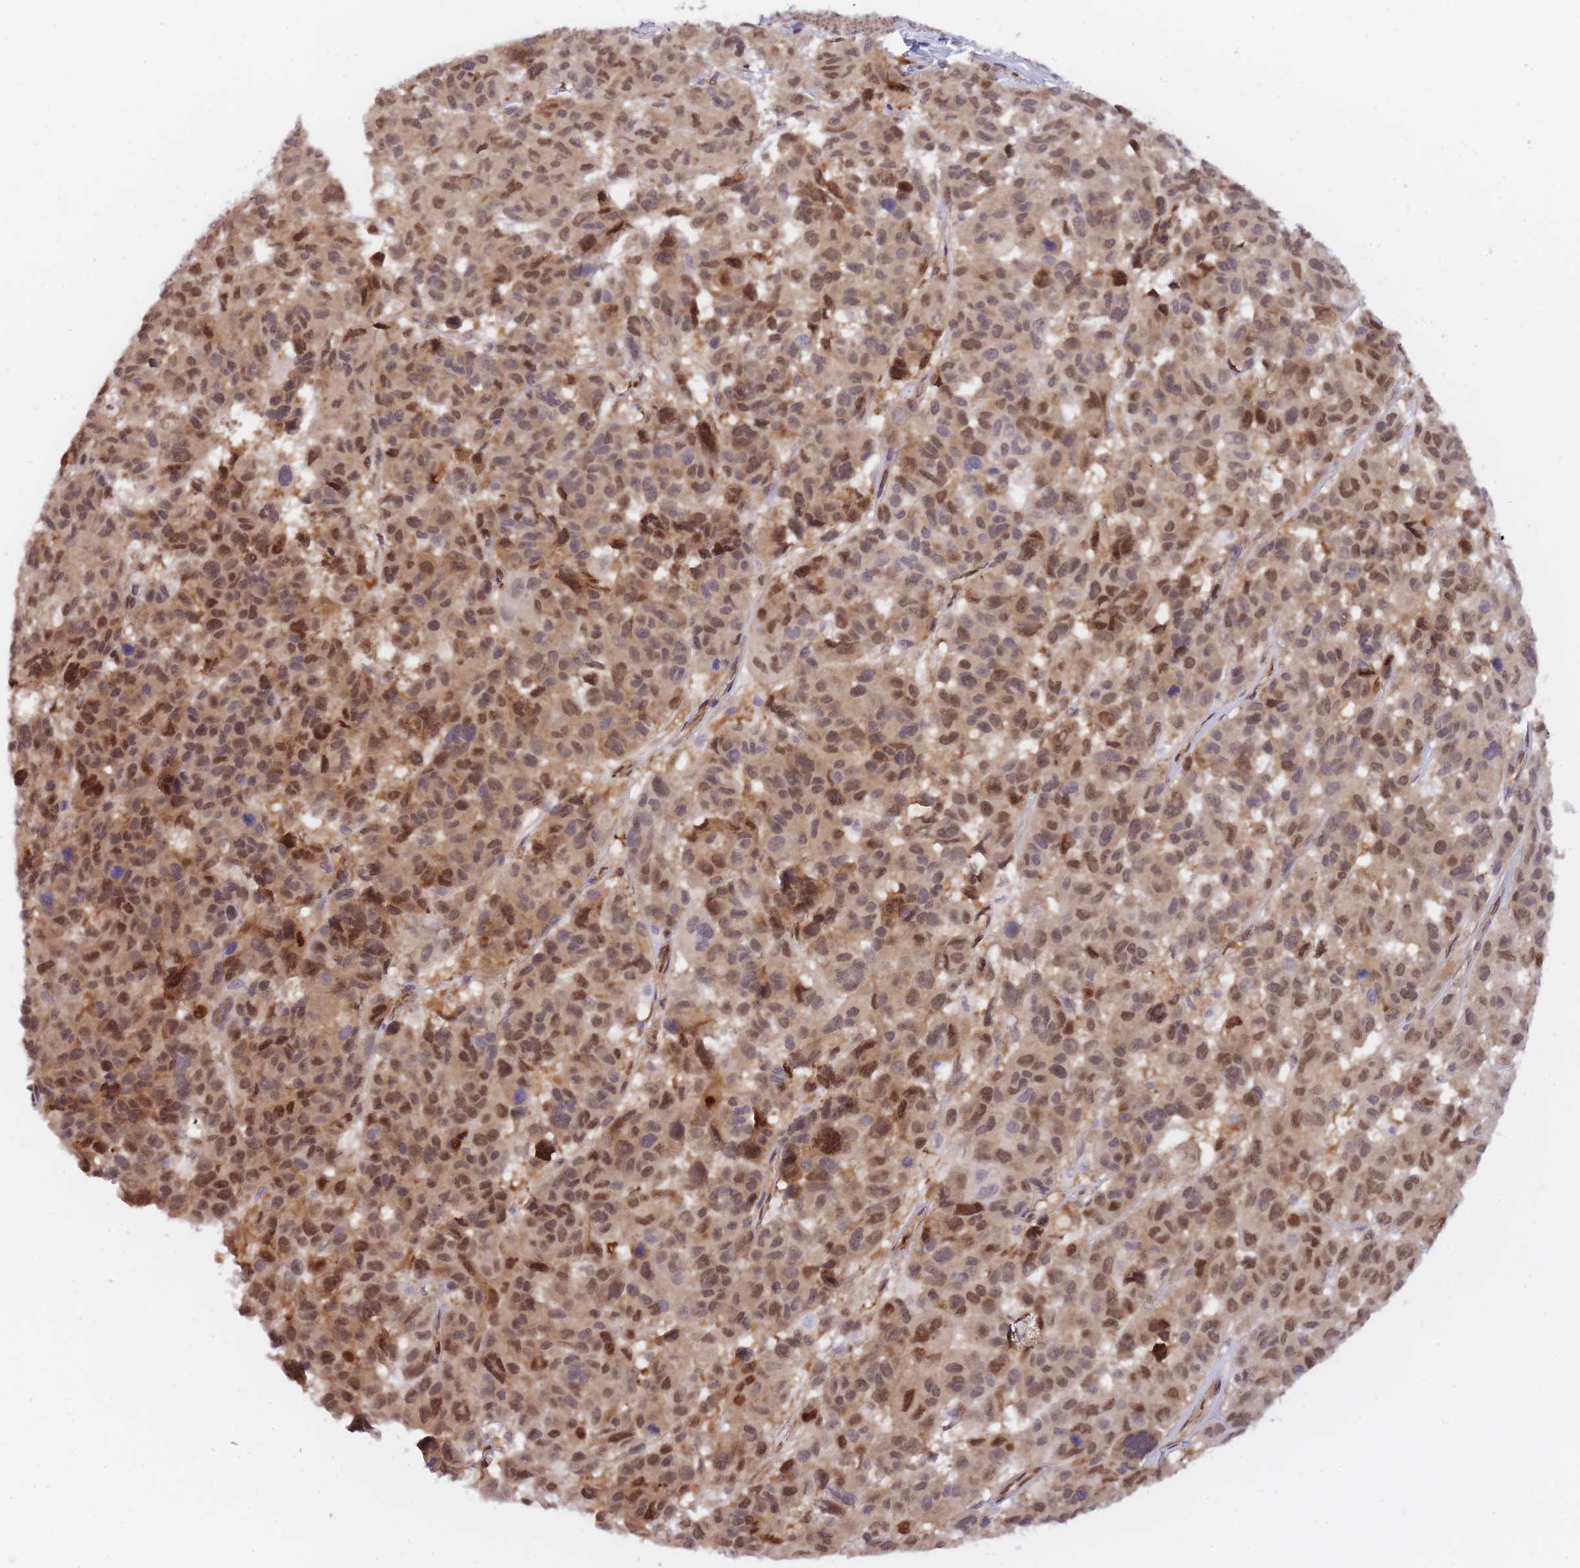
{"staining": {"intensity": "moderate", "quantity": ">75%", "location": "cytoplasmic/membranous,nuclear"}, "tissue": "melanoma", "cell_type": "Tumor cells", "image_type": "cancer", "snomed": [{"axis": "morphology", "description": "Malignant melanoma, NOS"}, {"axis": "topography", "description": "Skin"}], "caption": "The photomicrograph displays staining of malignant melanoma, revealing moderate cytoplasmic/membranous and nuclear protein expression (brown color) within tumor cells. The protein of interest is stained brown, and the nuclei are stained in blue (DAB IHC with brightfield microscopy, high magnification).", "gene": "NSFL1C", "patient": {"sex": "female", "age": 66}}